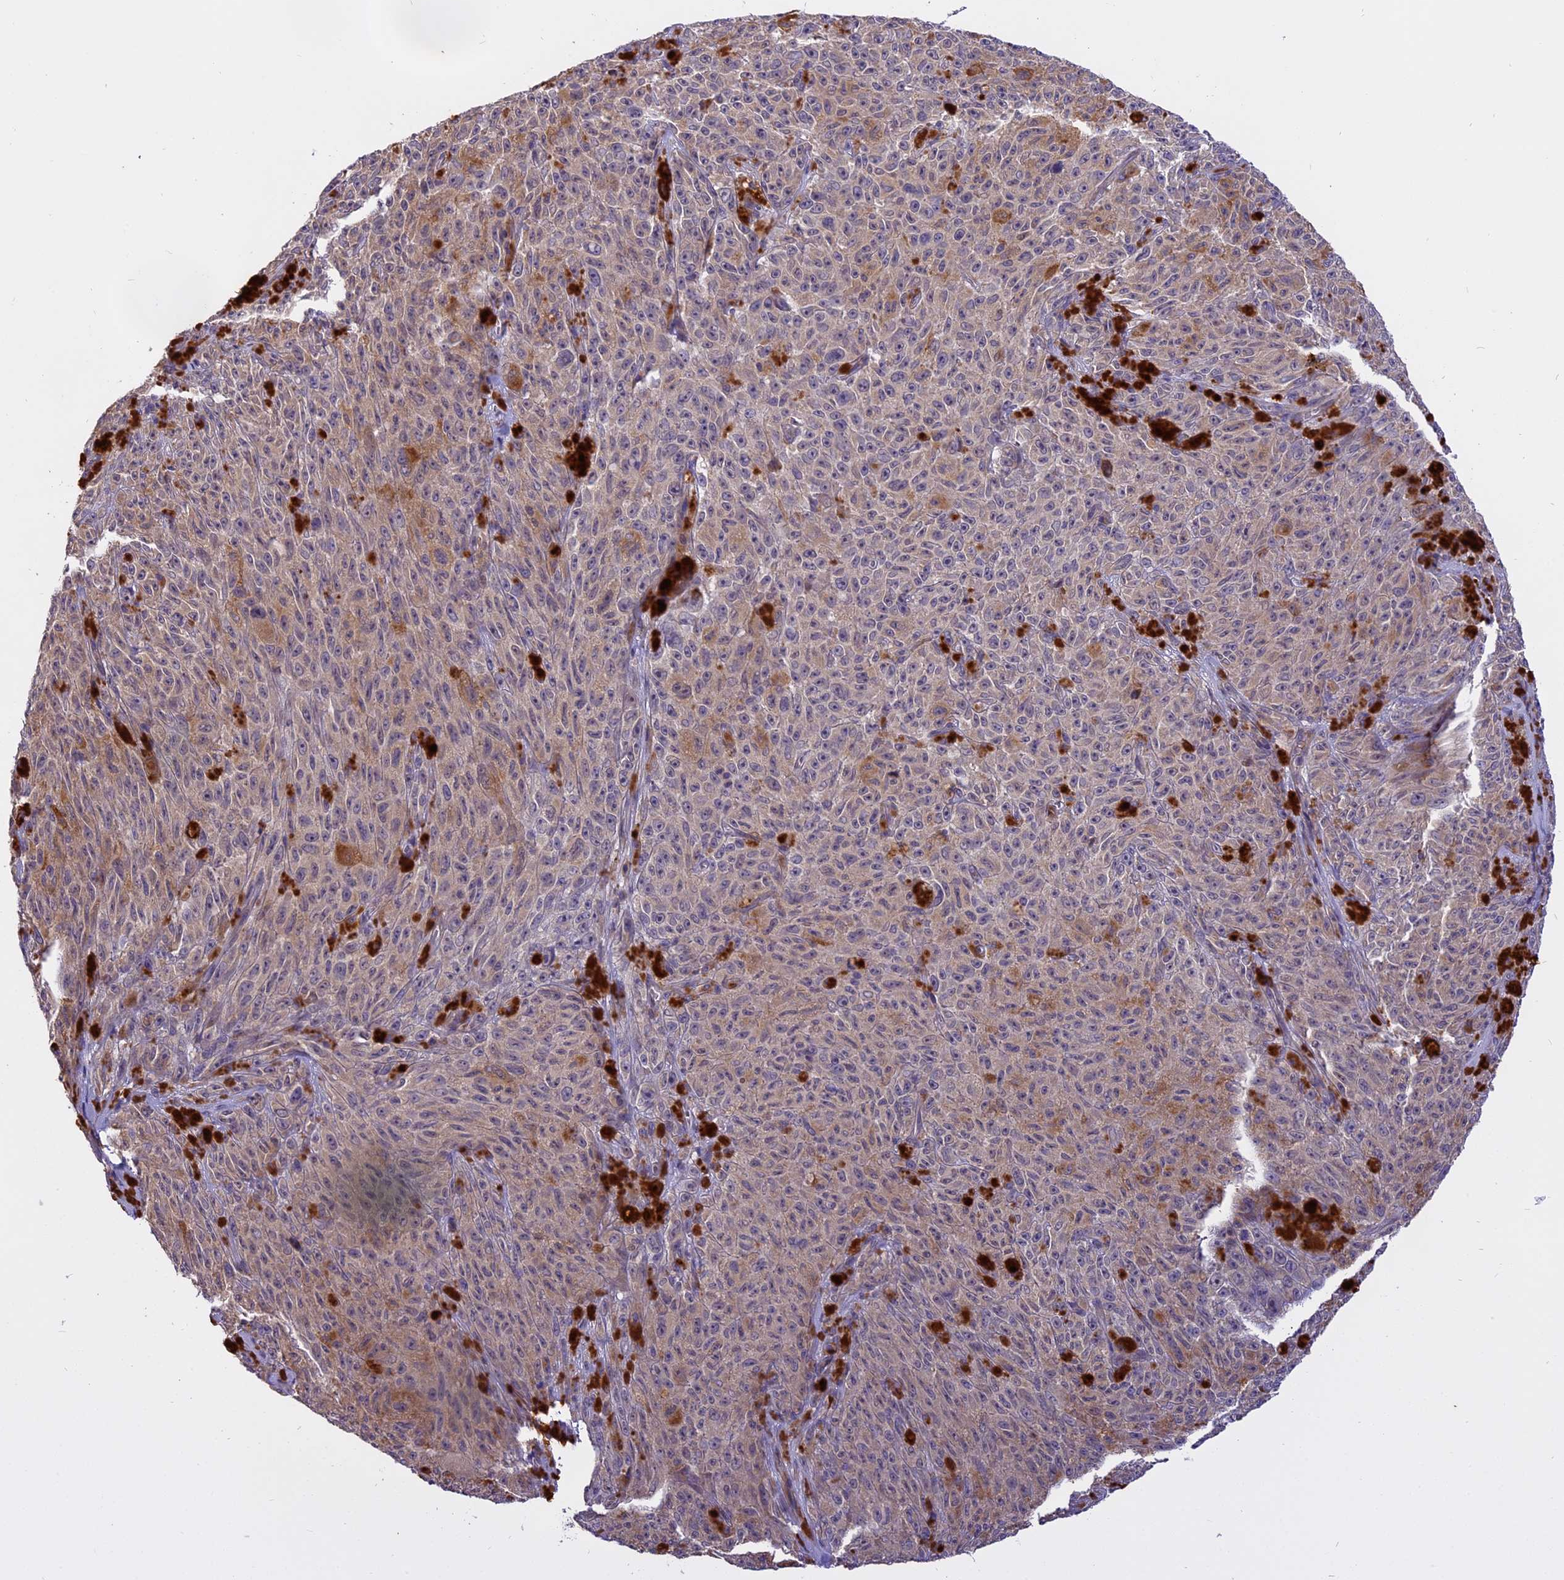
{"staining": {"intensity": "weak", "quantity": "25%-75%", "location": "cytoplasmic/membranous"}, "tissue": "melanoma", "cell_type": "Tumor cells", "image_type": "cancer", "snomed": [{"axis": "morphology", "description": "Malignant melanoma, NOS"}, {"axis": "topography", "description": "Skin"}], "caption": "A micrograph showing weak cytoplasmic/membranous staining in about 25%-75% of tumor cells in melanoma, as visualized by brown immunohistochemical staining.", "gene": "MEMO1", "patient": {"sex": "female", "age": 82}}